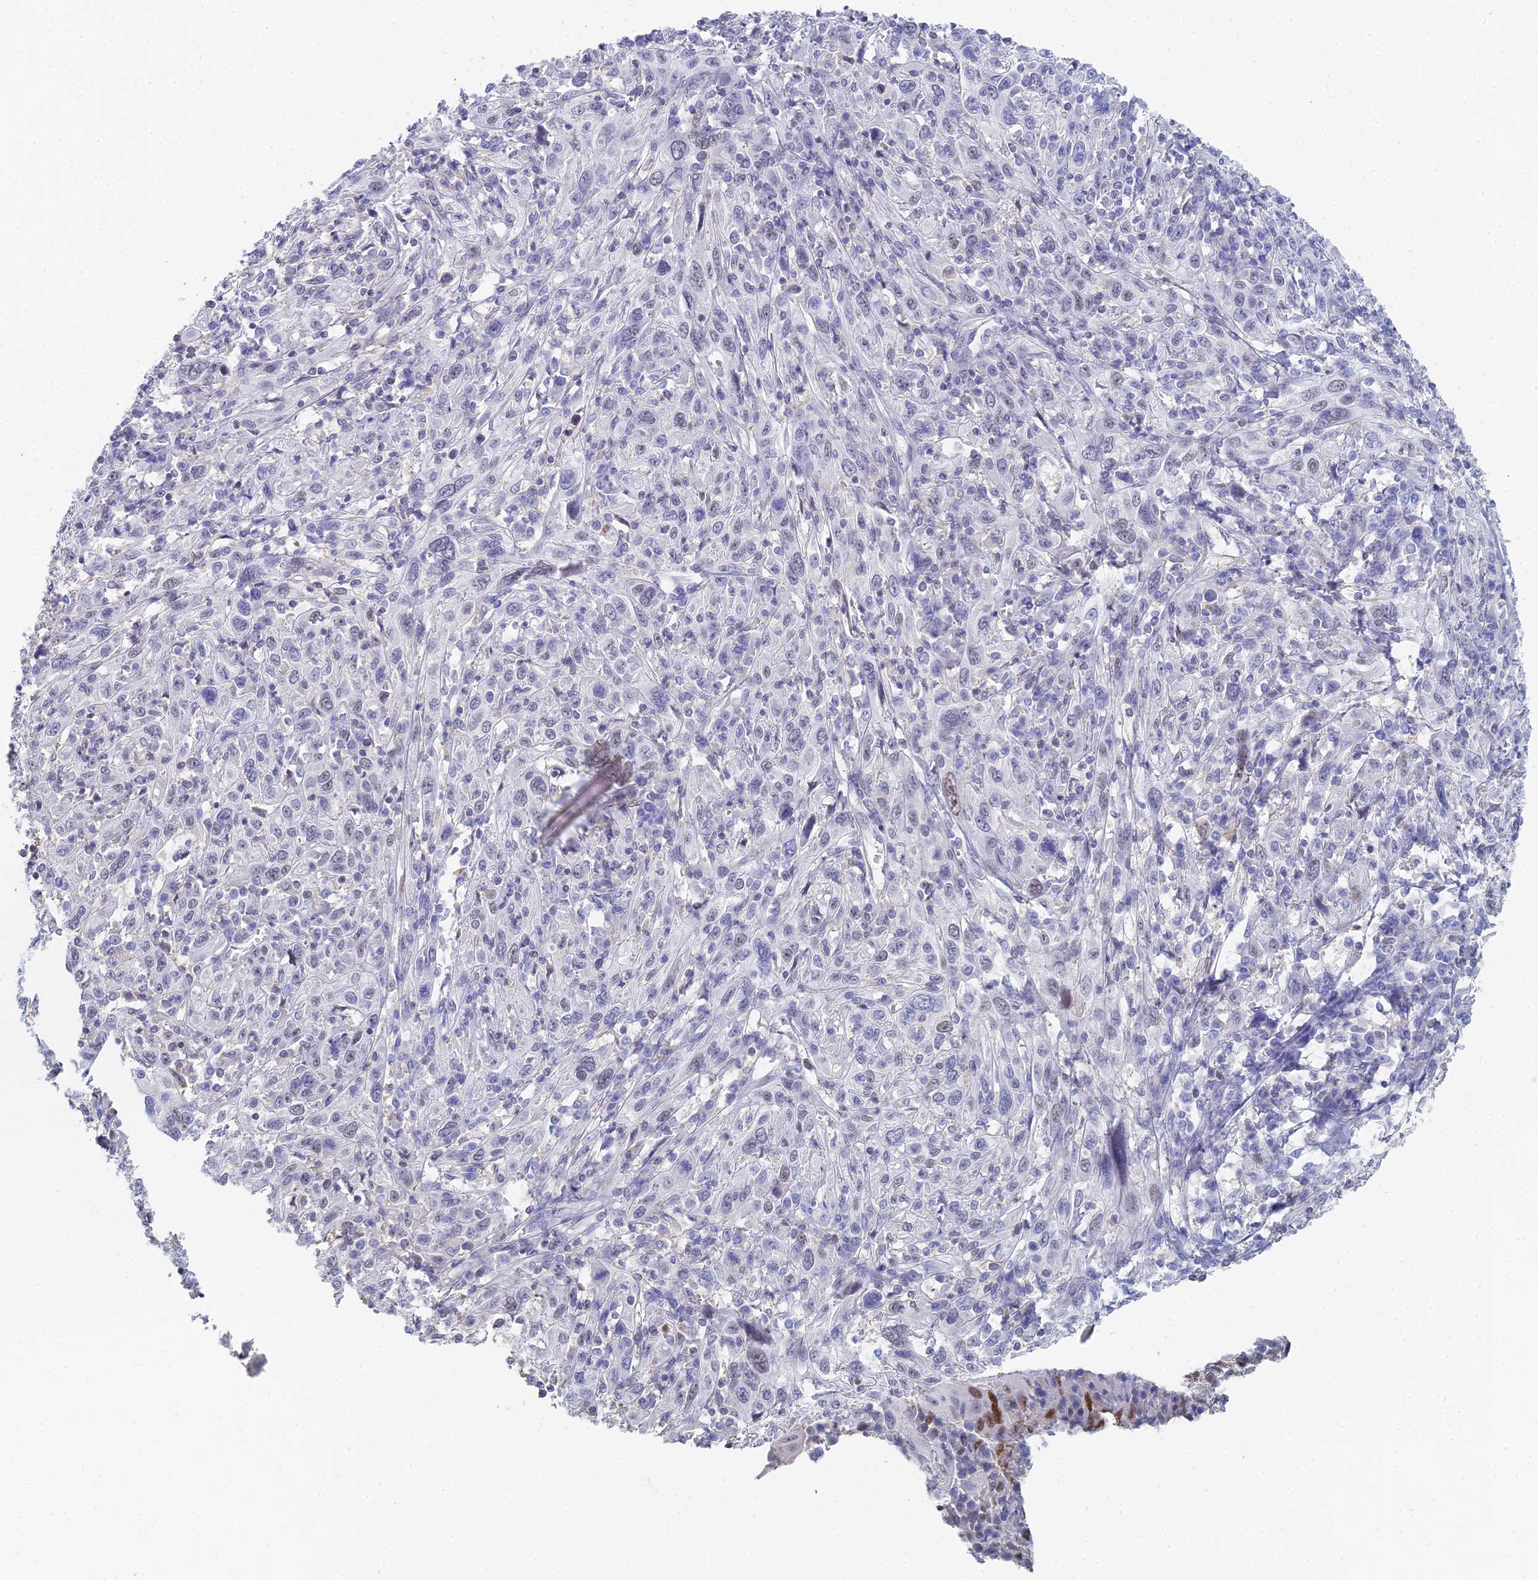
{"staining": {"intensity": "weak", "quantity": "<25%", "location": "nuclear"}, "tissue": "cervical cancer", "cell_type": "Tumor cells", "image_type": "cancer", "snomed": [{"axis": "morphology", "description": "Squamous cell carcinoma, NOS"}, {"axis": "topography", "description": "Cervix"}], "caption": "DAB immunohistochemical staining of cervical cancer displays no significant staining in tumor cells. Nuclei are stained in blue.", "gene": "MCM2", "patient": {"sex": "female", "age": 46}}